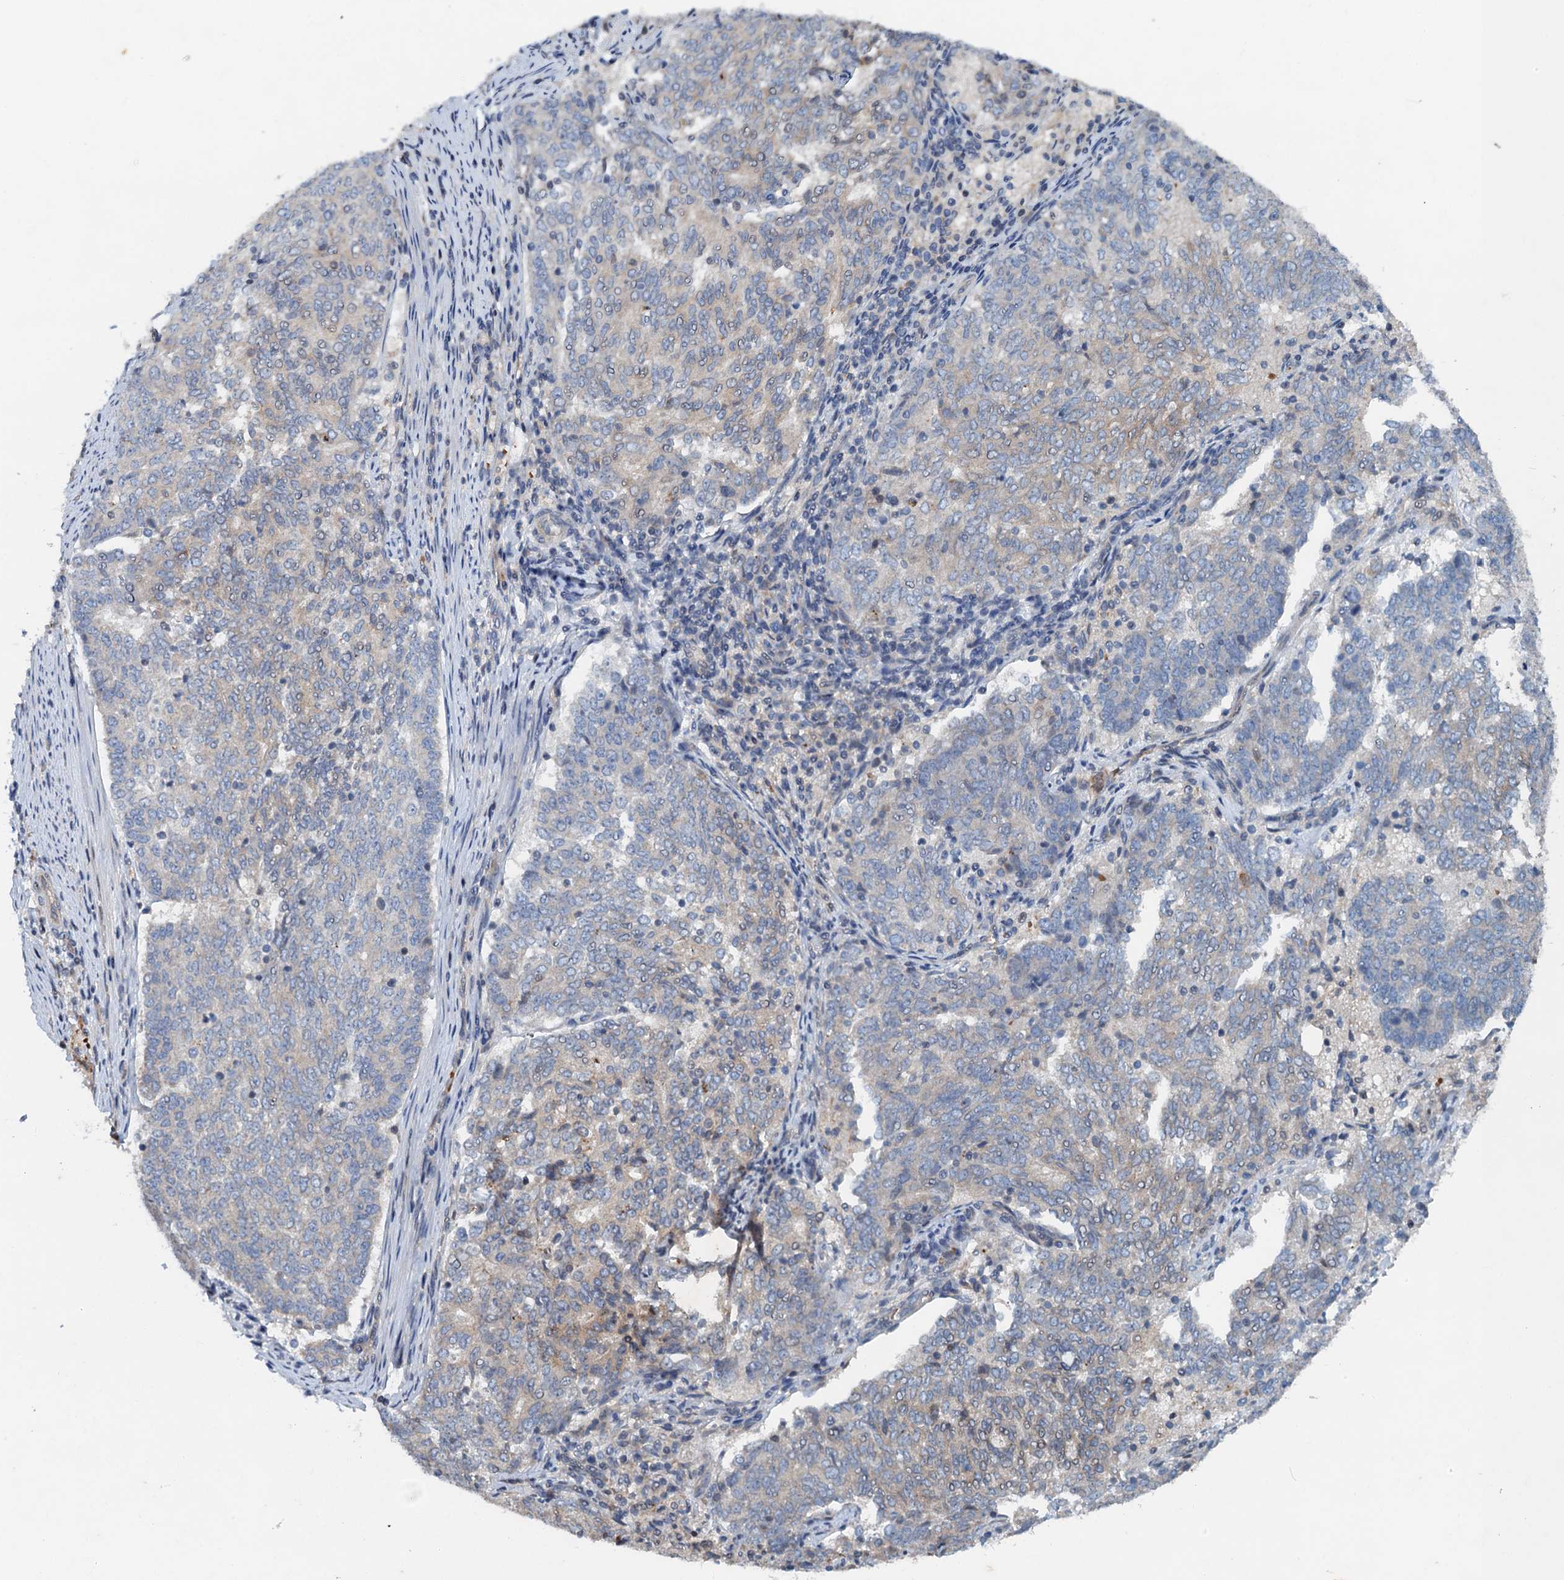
{"staining": {"intensity": "moderate", "quantity": "<25%", "location": "cytoplasmic/membranous"}, "tissue": "endometrial cancer", "cell_type": "Tumor cells", "image_type": "cancer", "snomed": [{"axis": "morphology", "description": "Adenocarcinoma, NOS"}, {"axis": "topography", "description": "Endometrium"}], "caption": "Brown immunohistochemical staining in human endometrial adenocarcinoma demonstrates moderate cytoplasmic/membranous staining in about <25% of tumor cells.", "gene": "NBEA", "patient": {"sex": "female", "age": 80}}